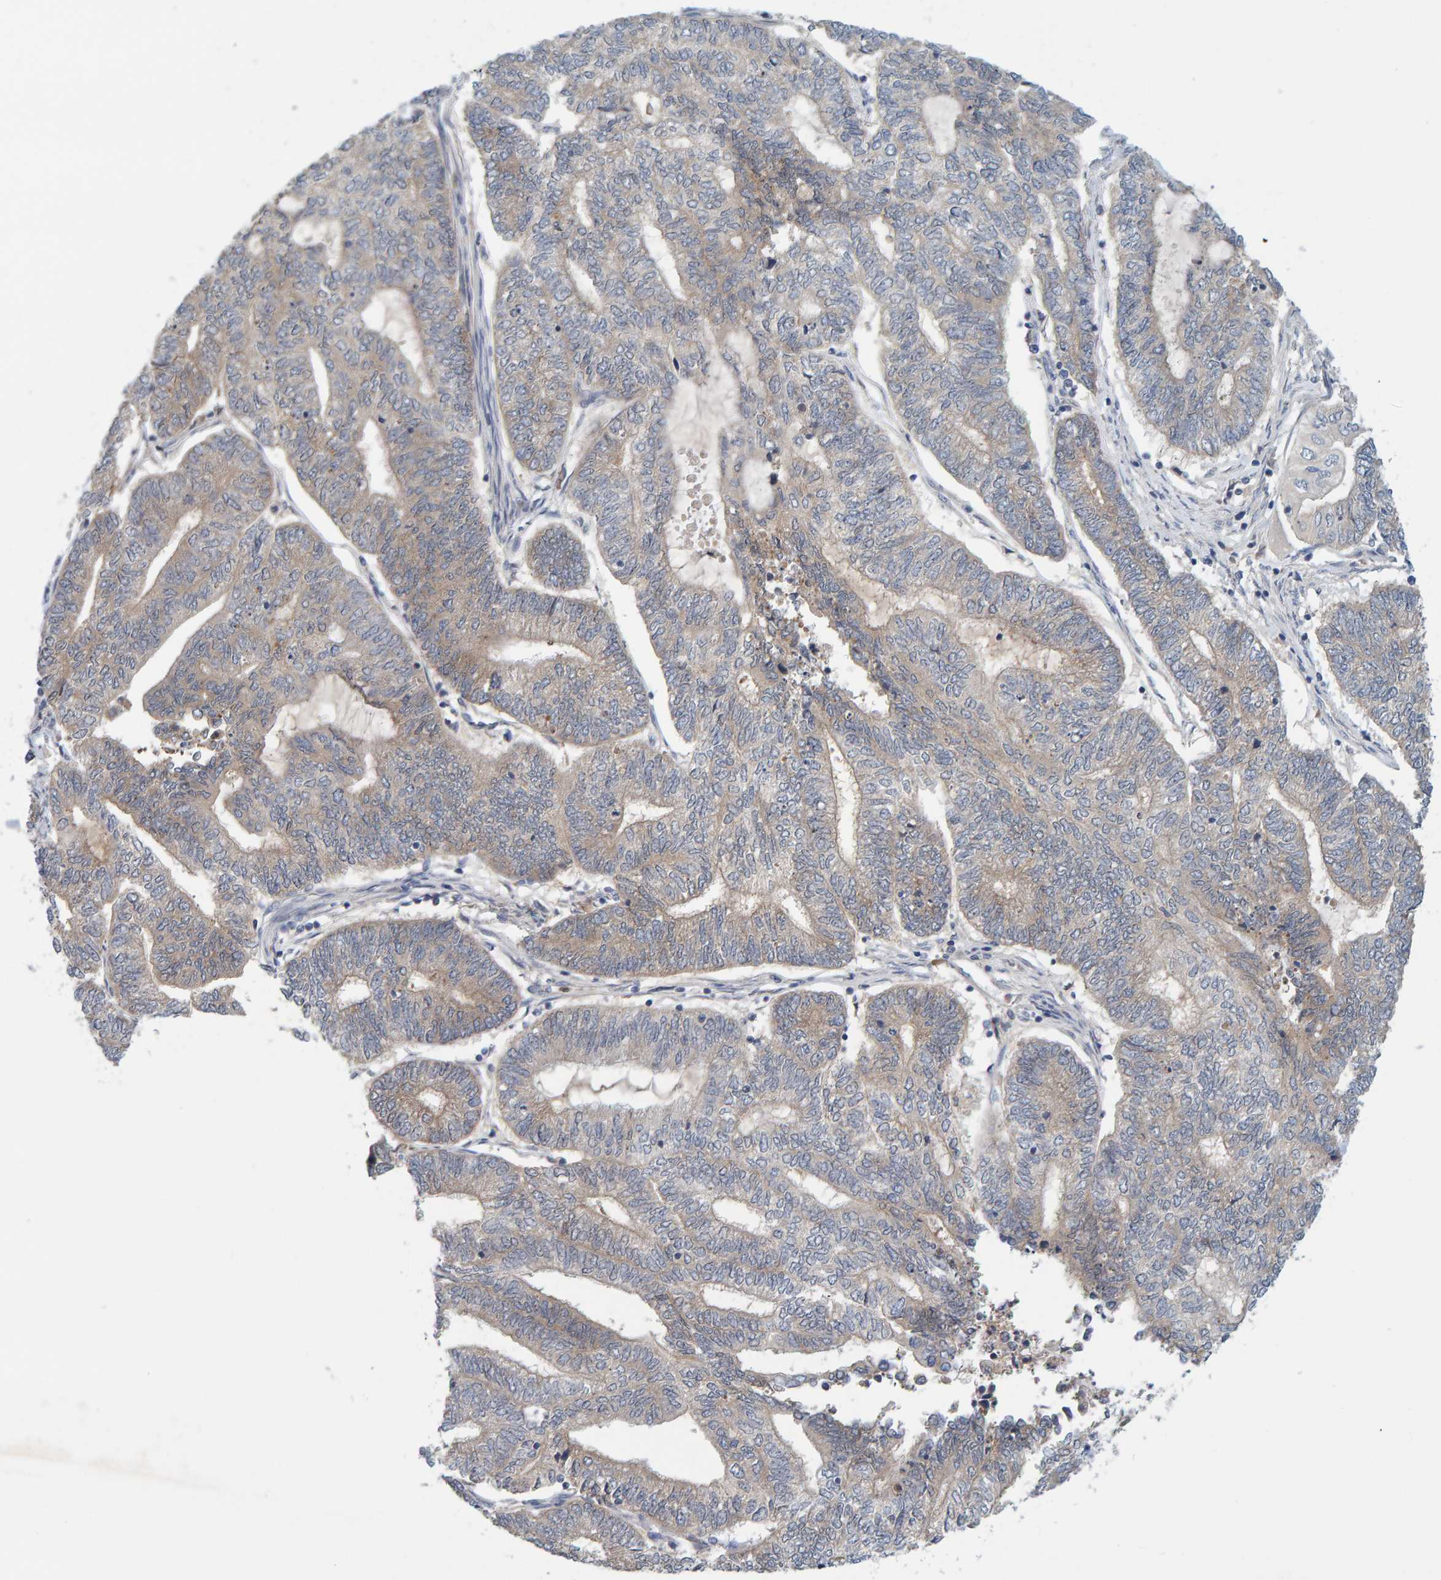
{"staining": {"intensity": "weak", "quantity": "25%-75%", "location": "cytoplasmic/membranous"}, "tissue": "endometrial cancer", "cell_type": "Tumor cells", "image_type": "cancer", "snomed": [{"axis": "morphology", "description": "Adenocarcinoma, NOS"}, {"axis": "topography", "description": "Uterus"}, {"axis": "topography", "description": "Endometrium"}], "caption": "There is low levels of weak cytoplasmic/membranous positivity in tumor cells of adenocarcinoma (endometrial), as demonstrated by immunohistochemical staining (brown color).", "gene": "TATDN1", "patient": {"sex": "female", "age": 70}}